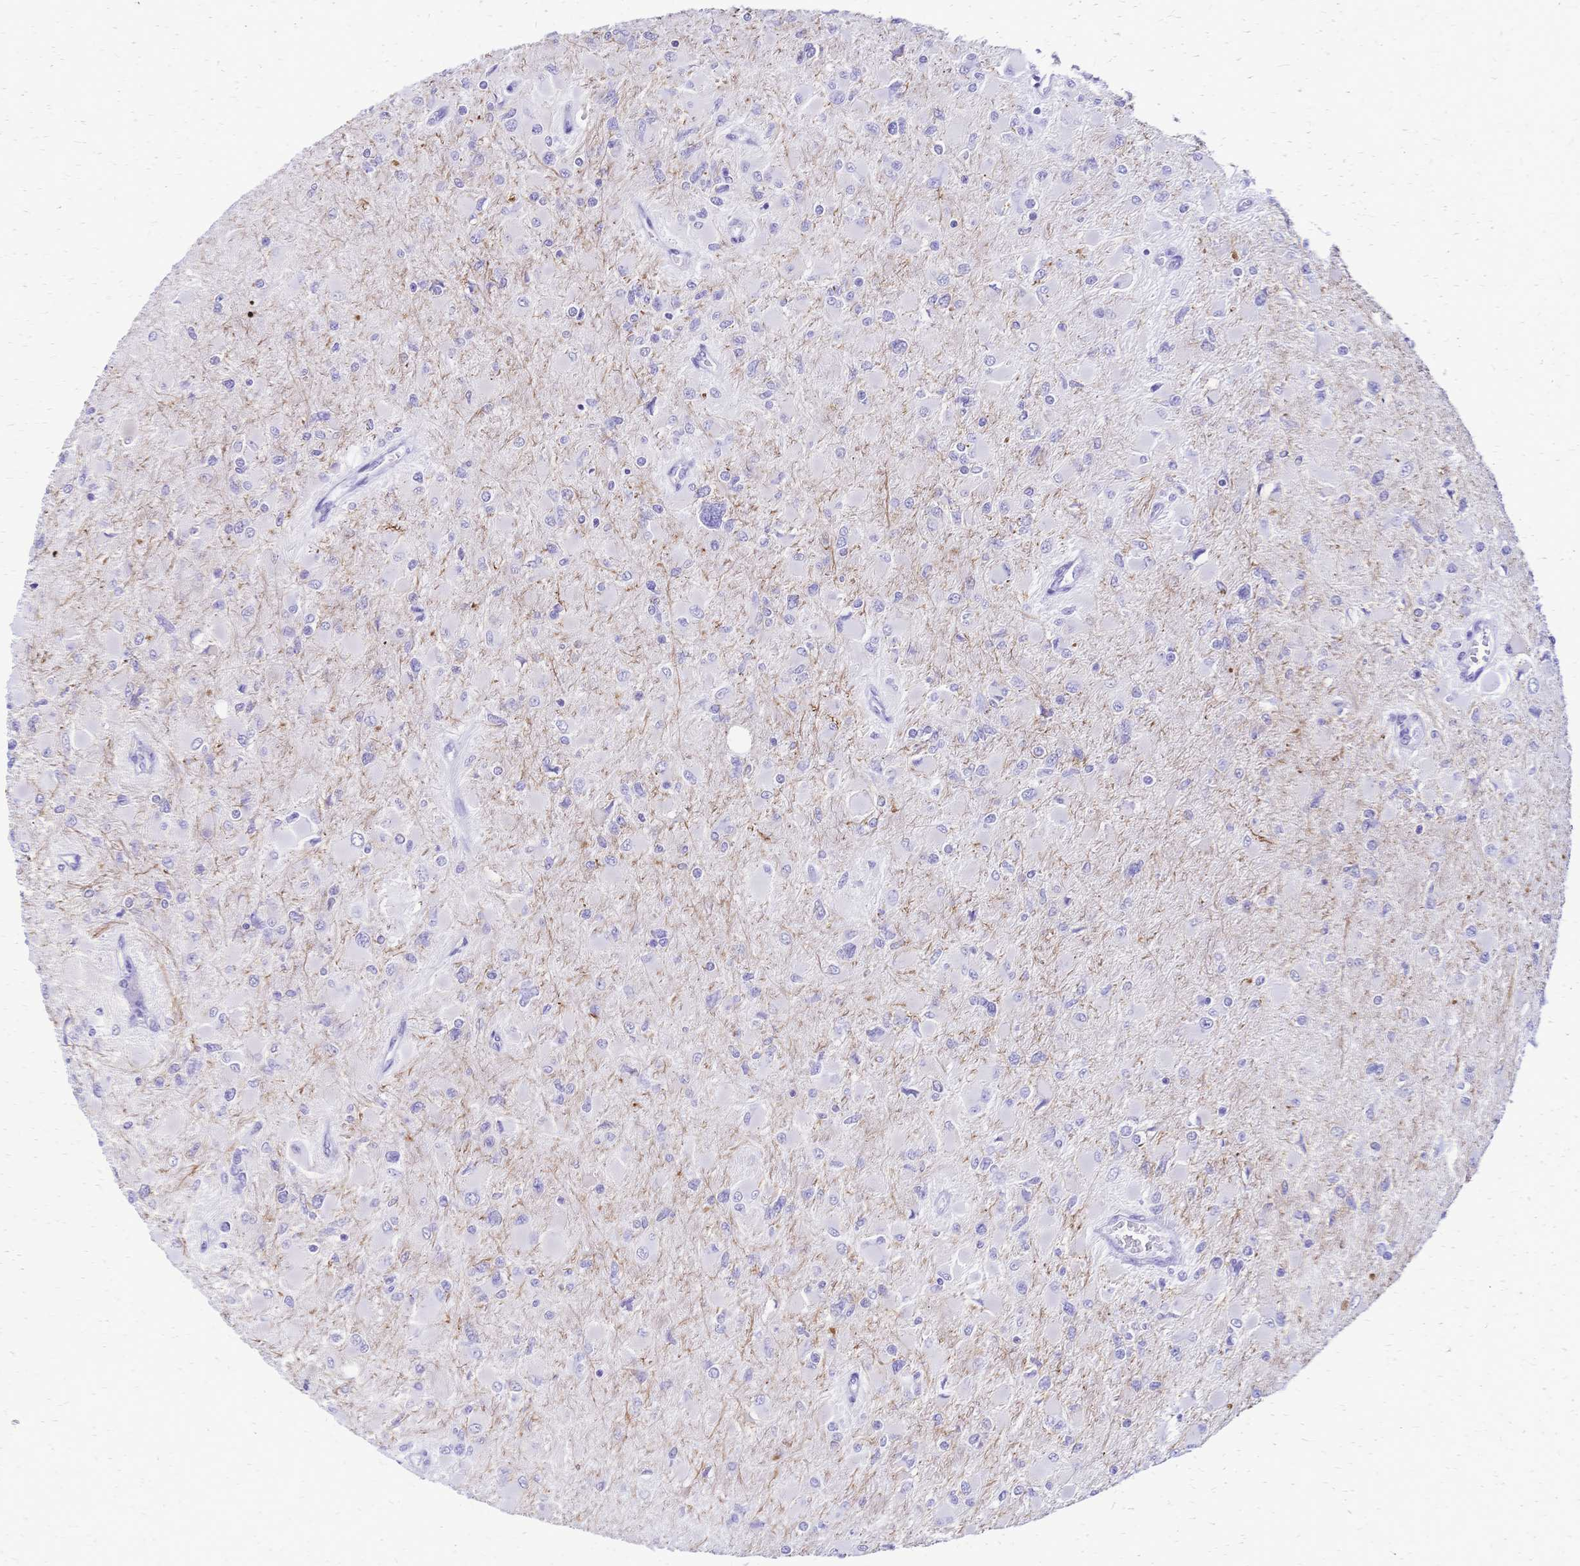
{"staining": {"intensity": "negative", "quantity": "none", "location": "none"}, "tissue": "glioma", "cell_type": "Tumor cells", "image_type": "cancer", "snomed": [{"axis": "morphology", "description": "Glioma, malignant, High grade"}, {"axis": "topography", "description": "Cerebral cortex"}], "caption": "There is no significant staining in tumor cells of glioma.", "gene": "GRB7", "patient": {"sex": "female", "age": 36}}